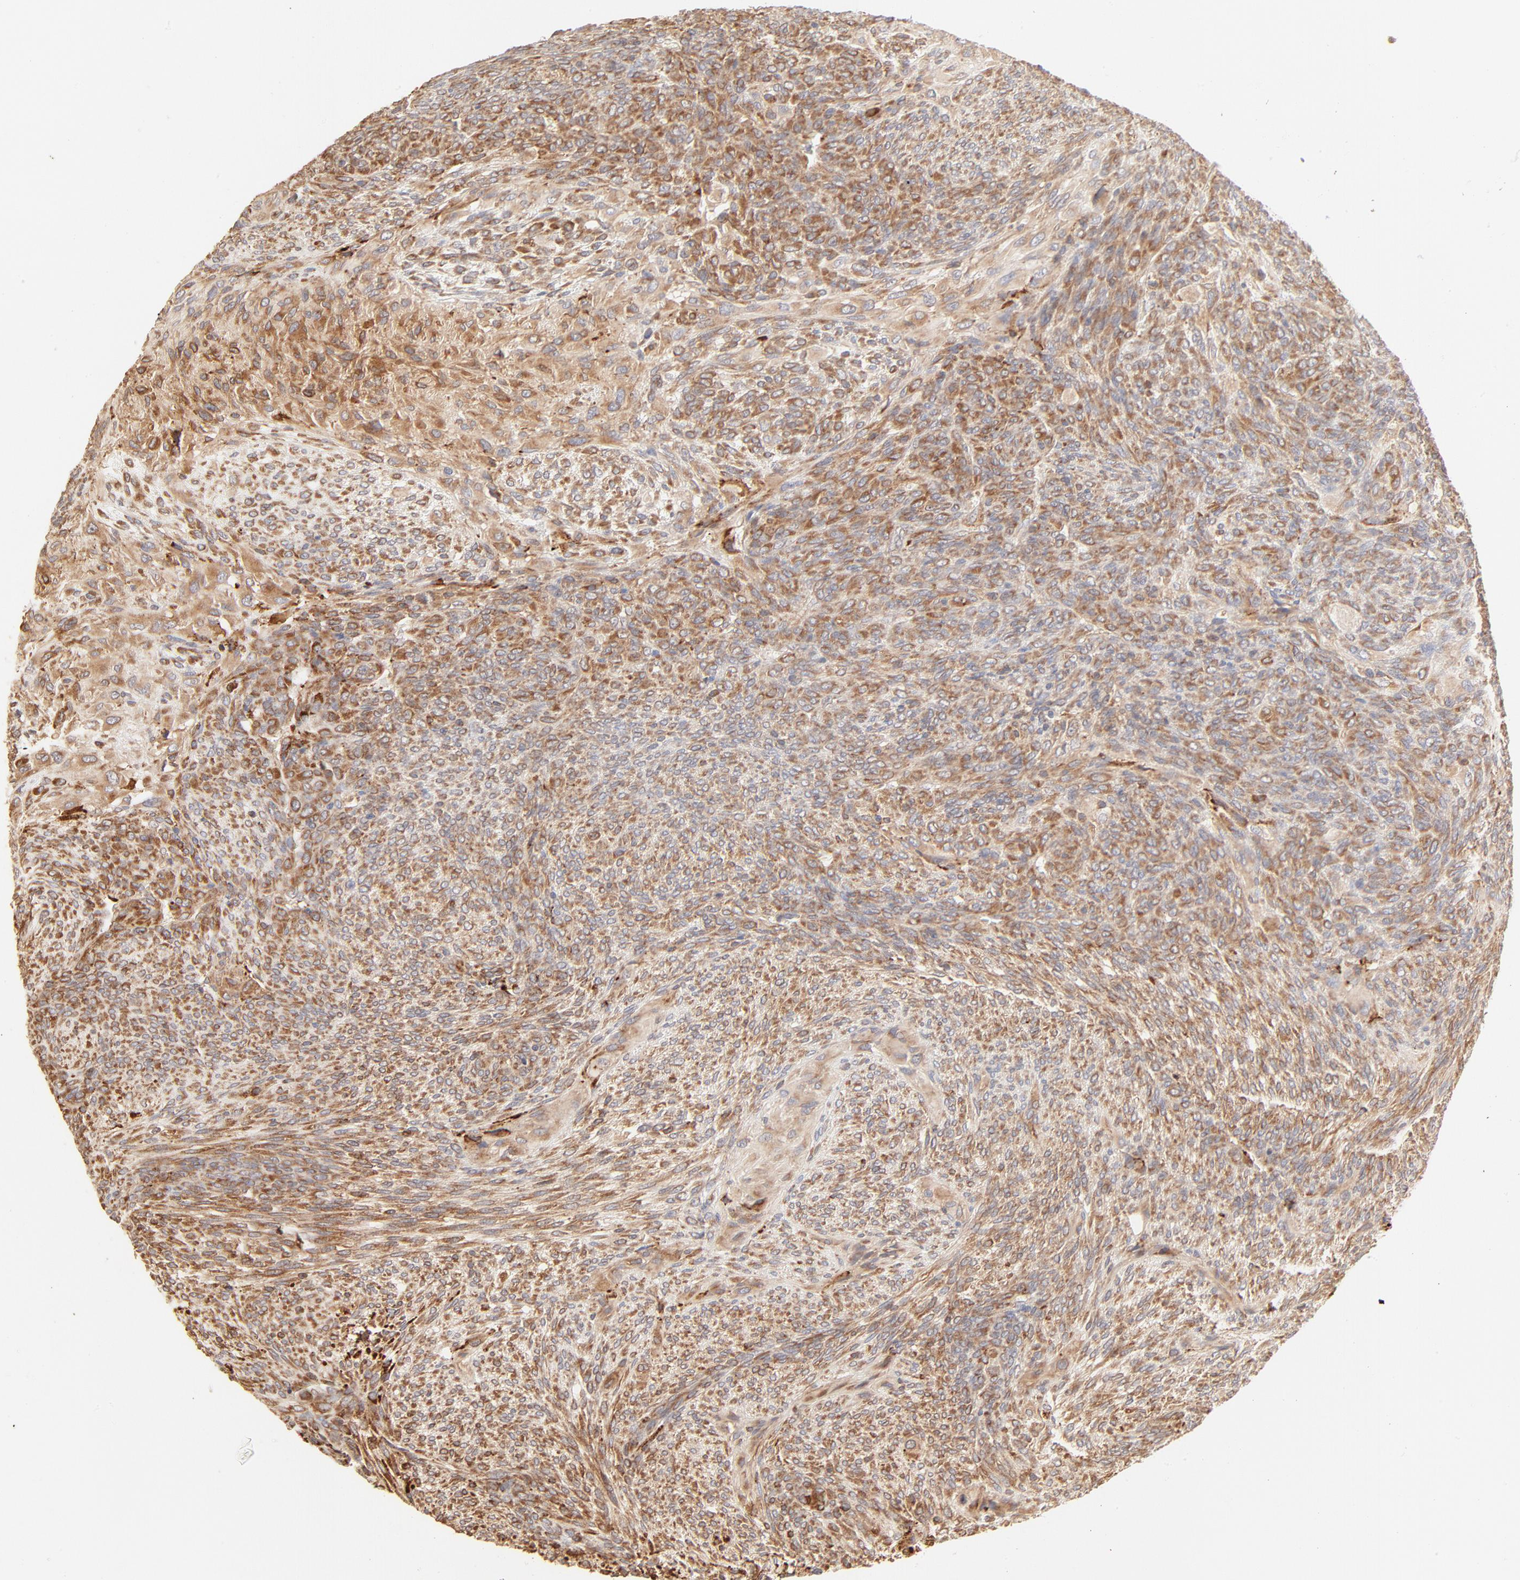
{"staining": {"intensity": "strong", "quantity": ">75%", "location": "cytoplasmic/membranous"}, "tissue": "glioma", "cell_type": "Tumor cells", "image_type": "cancer", "snomed": [{"axis": "morphology", "description": "Glioma, malignant, High grade"}, {"axis": "topography", "description": "Cerebral cortex"}], "caption": "A high-resolution micrograph shows IHC staining of high-grade glioma (malignant), which demonstrates strong cytoplasmic/membranous expression in about >75% of tumor cells. Immunohistochemistry (ihc) stains the protein of interest in brown and the nuclei are stained blue.", "gene": "PARP12", "patient": {"sex": "female", "age": 55}}